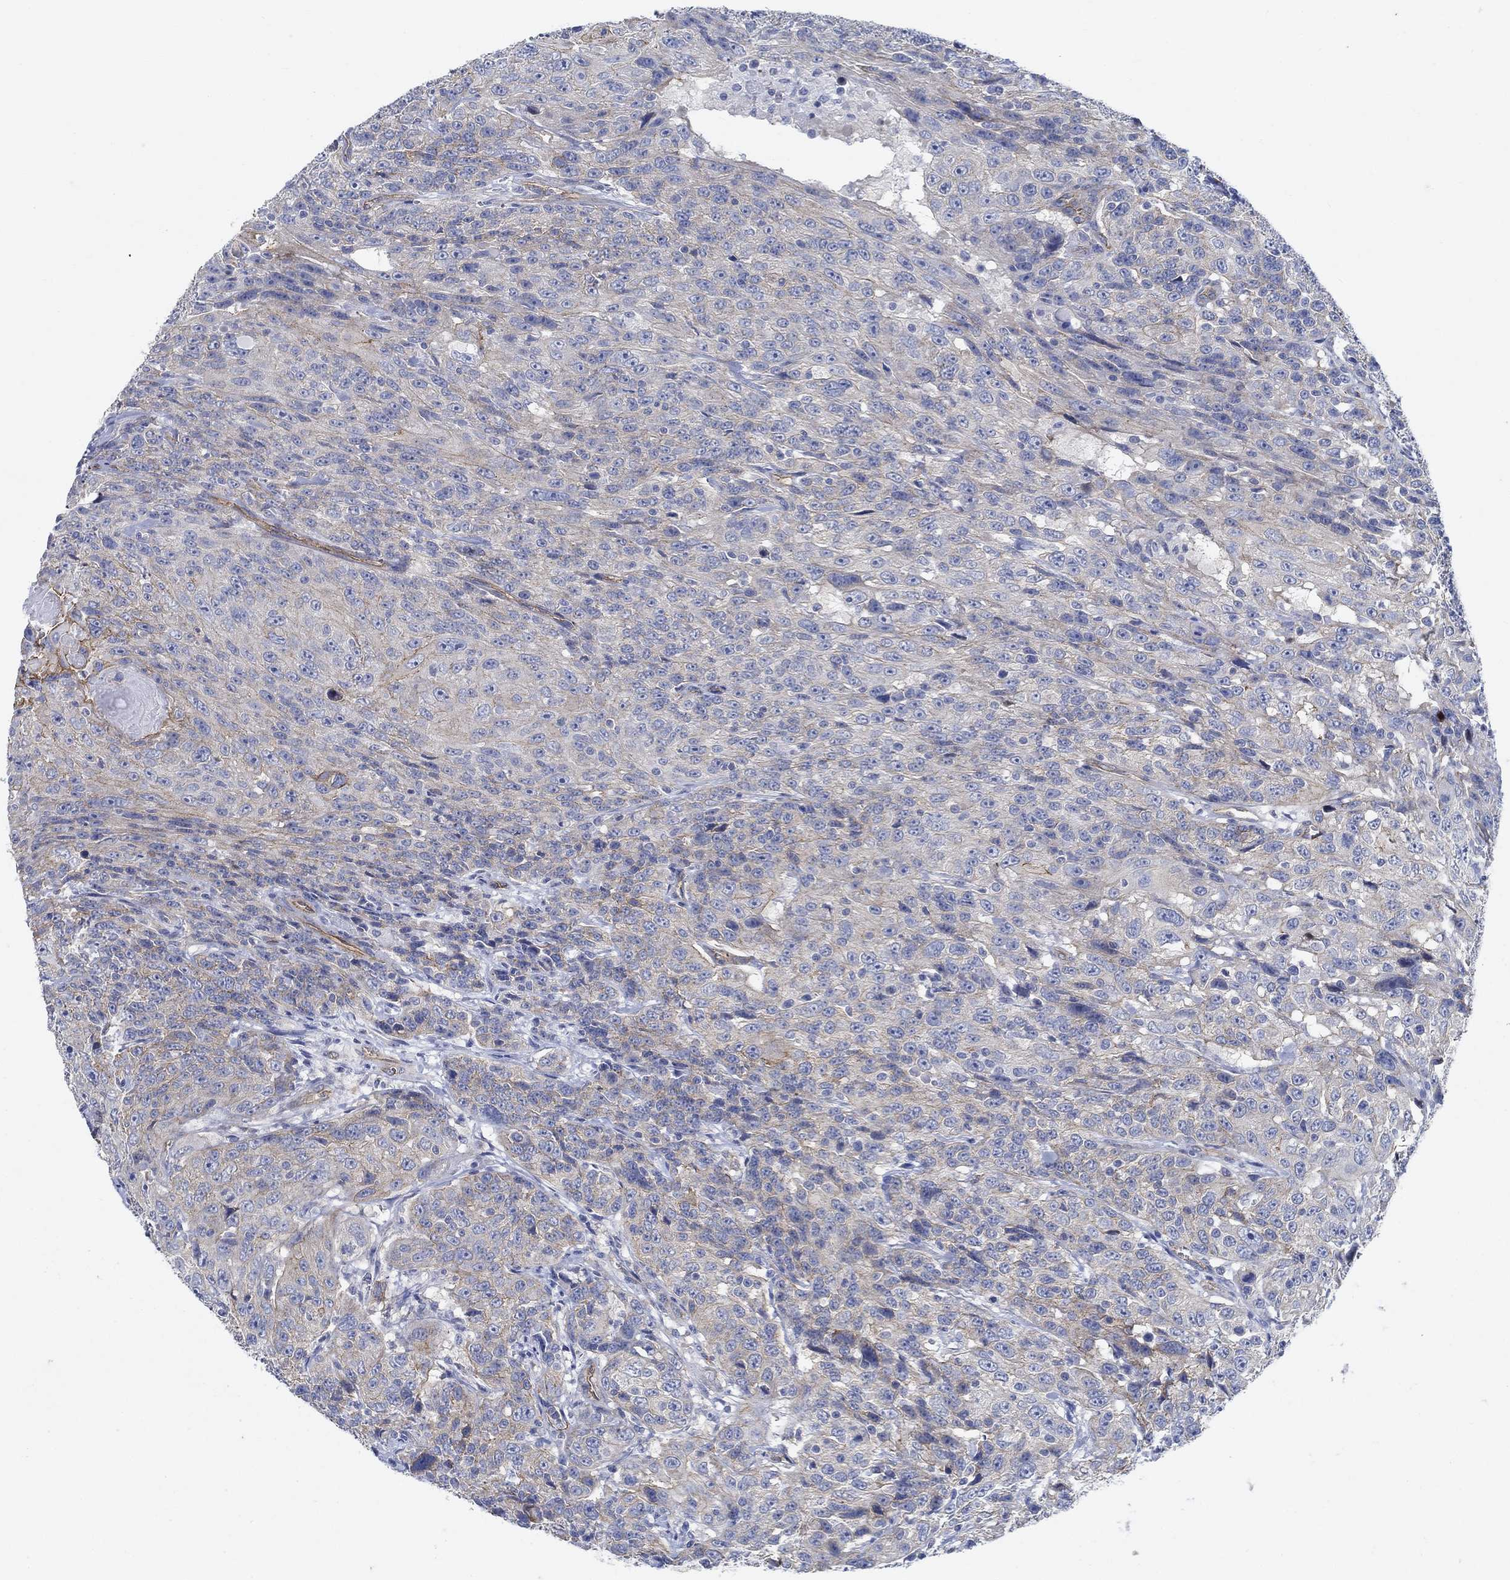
{"staining": {"intensity": "weak", "quantity": "<25%", "location": "cytoplasmic/membranous"}, "tissue": "urothelial cancer", "cell_type": "Tumor cells", "image_type": "cancer", "snomed": [{"axis": "morphology", "description": "Urothelial carcinoma, NOS"}, {"axis": "morphology", "description": "Urothelial carcinoma, High grade"}, {"axis": "topography", "description": "Urinary bladder"}], "caption": "DAB immunohistochemical staining of urothelial cancer shows no significant staining in tumor cells.", "gene": "TMEM198", "patient": {"sex": "female", "age": 73}}